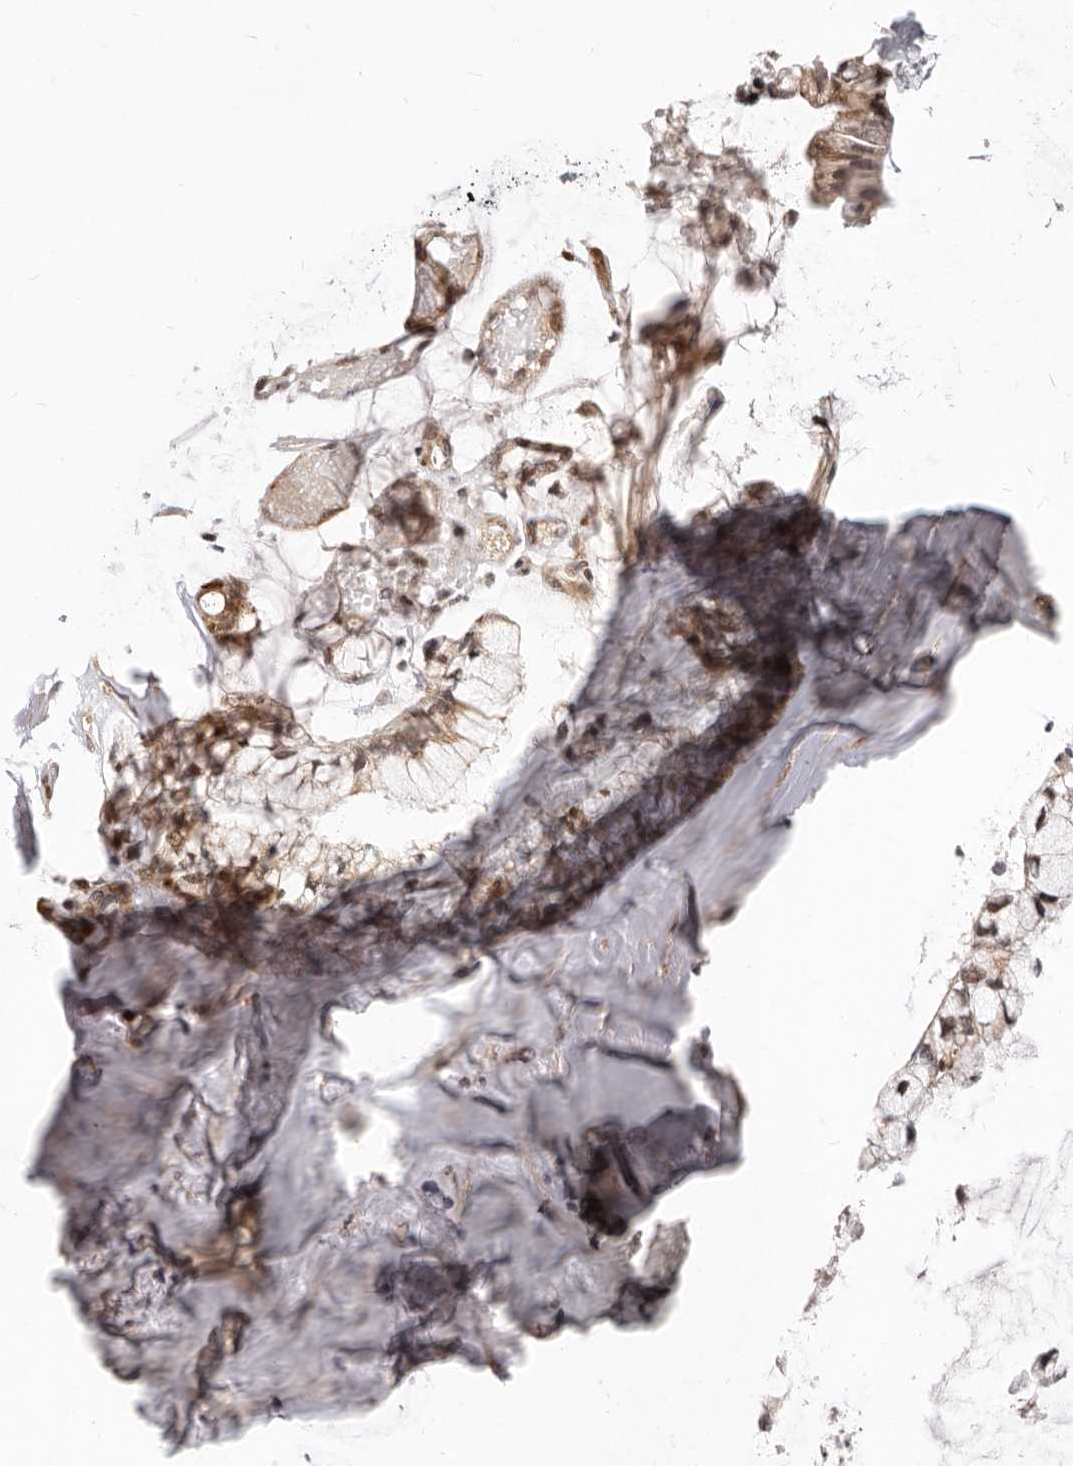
{"staining": {"intensity": "moderate", "quantity": ">75%", "location": "cytoplasmic/membranous,nuclear"}, "tissue": "ovarian cancer", "cell_type": "Tumor cells", "image_type": "cancer", "snomed": [{"axis": "morphology", "description": "Cystadenocarcinoma, mucinous, NOS"}, {"axis": "topography", "description": "Ovary"}], "caption": "A photomicrograph showing moderate cytoplasmic/membranous and nuclear expression in about >75% of tumor cells in ovarian cancer, as visualized by brown immunohistochemical staining.", "gene": "SRCAP", "patient": {"sex": "female", "age": 39}}